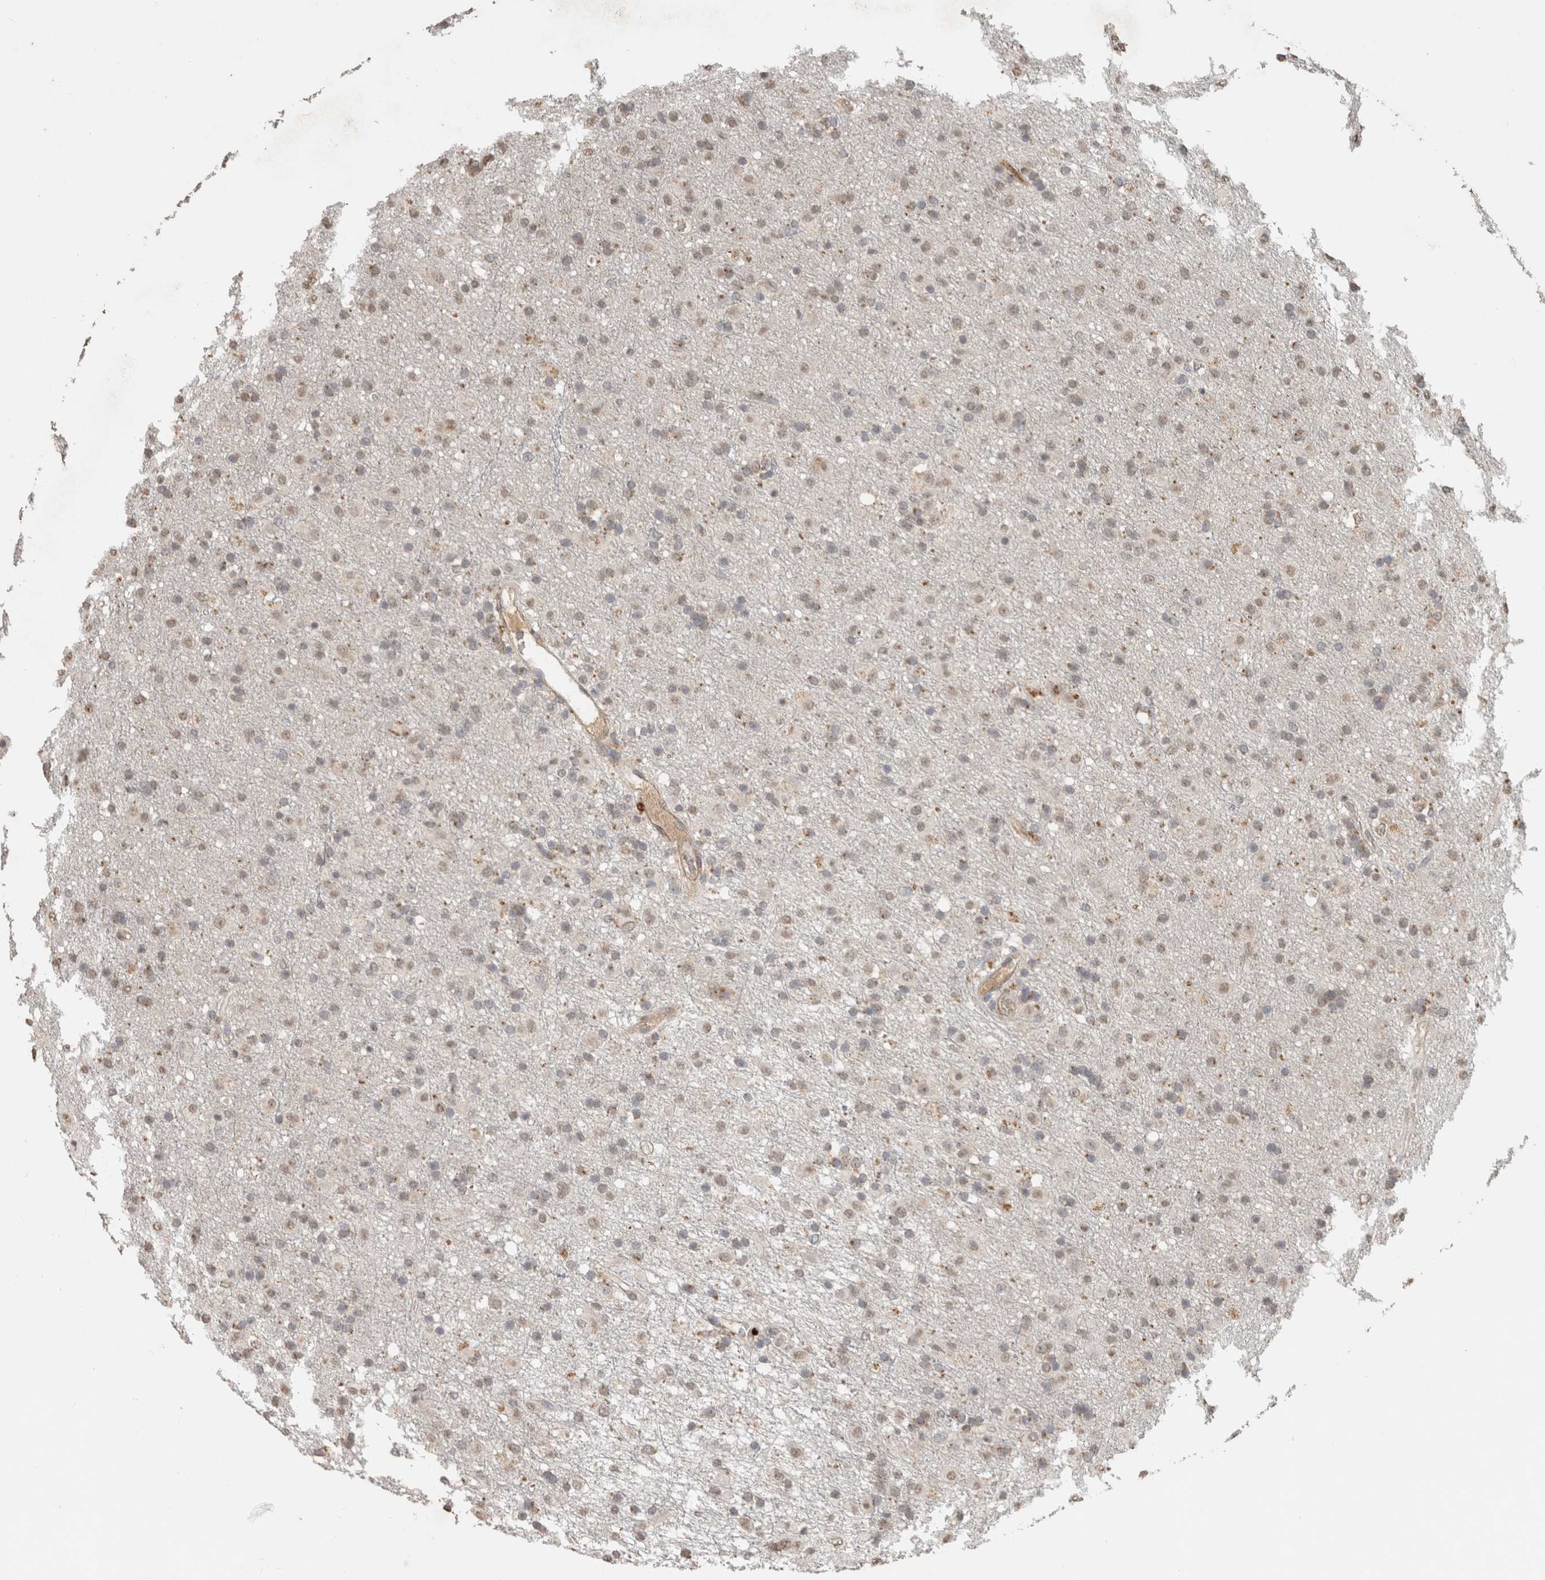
{"staining": {"intensity": "weak", "quantity": "25%-75%", "location": "cytoplasmic/membranous"}, "tissue": "glioma", "cell_type": "Tumor cells", "image_type": "cancer", "snomed": [{"axis": "morphology", "description": "Glioma, malignant, Low grade"}, {"axis": "topography", "description": "Brain"}], "caption": "Immunohistochemistry (IHC) of malignant glioma (low-grade) reveals low levels of weak cytoplasmic/membranous positivity in approximately 25%-75% of tumor cells. The protein of interest is shown in brown color, while the nuclei are stained blue.", "gene": "FAM3A", "patient": {"sex": "male", "age": 65}}